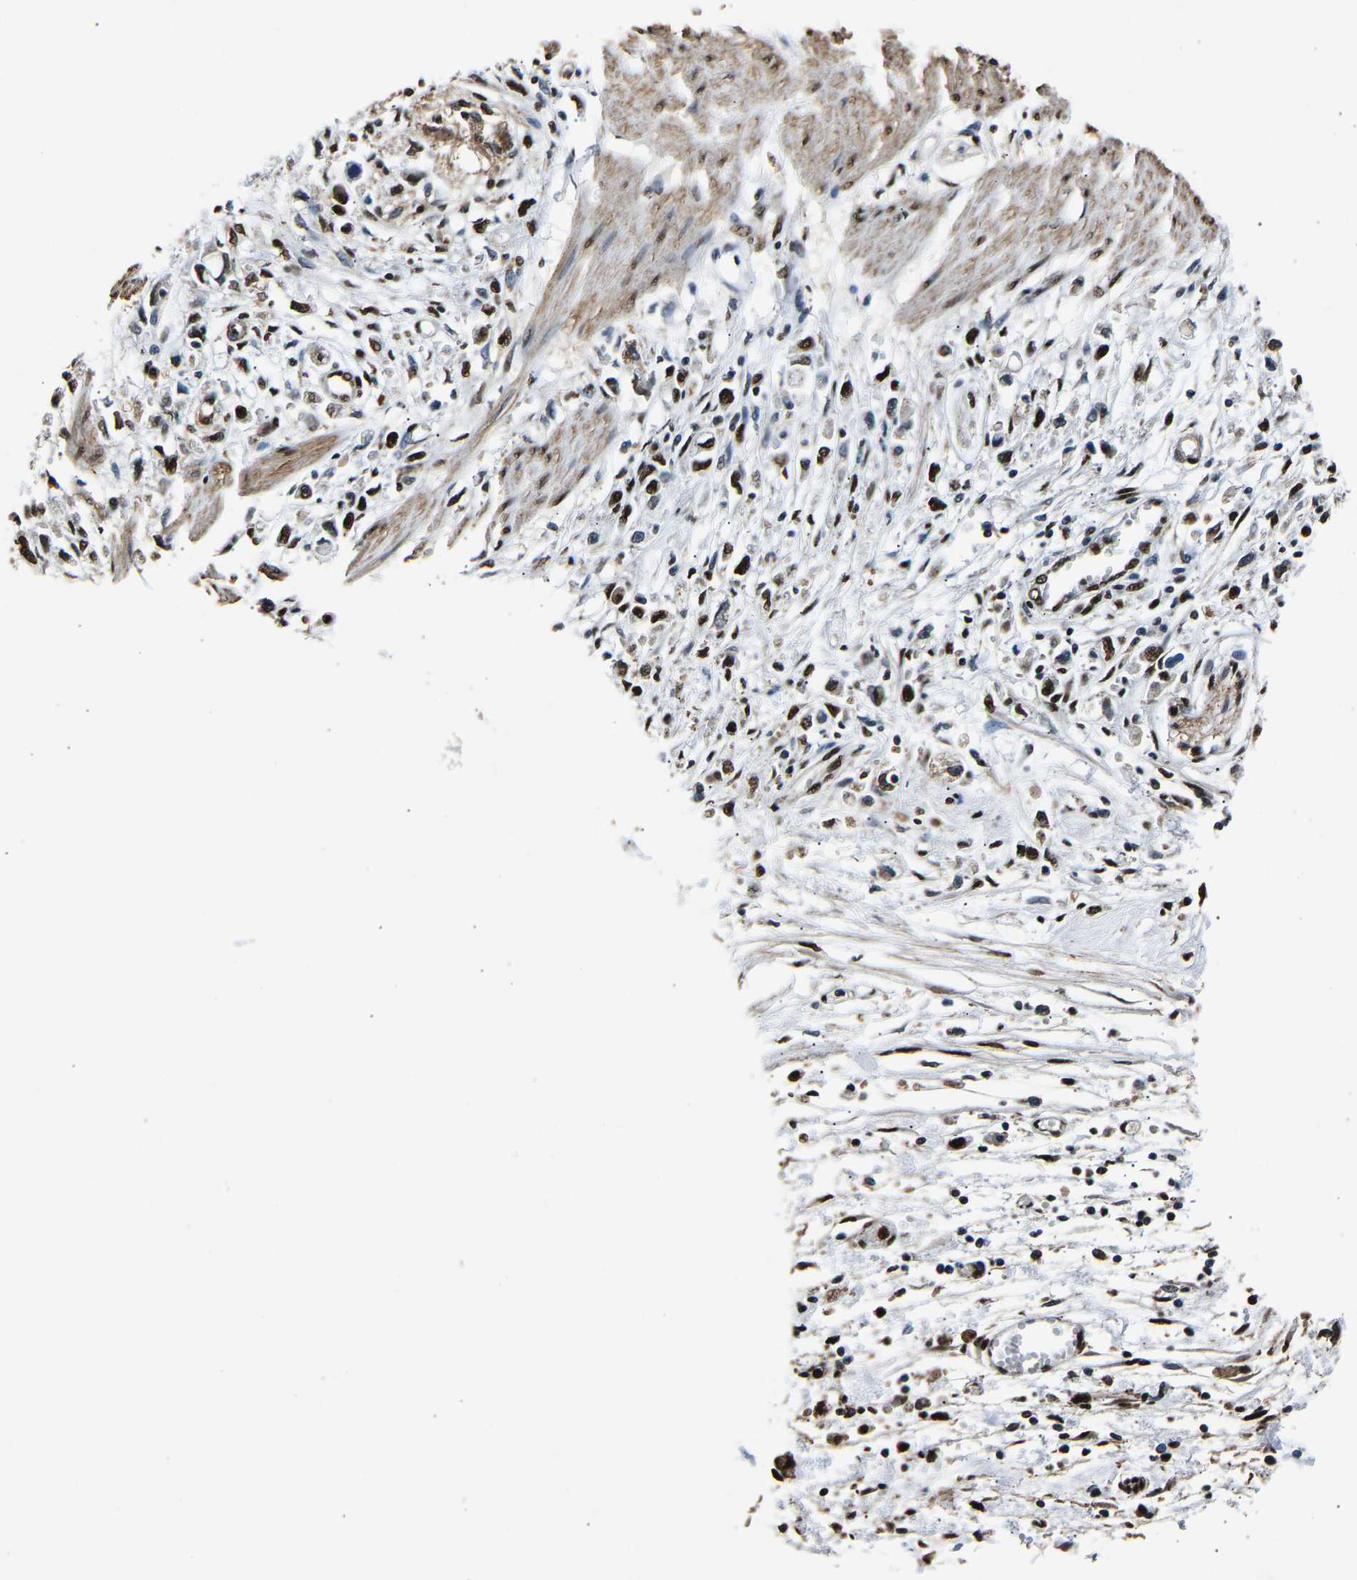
{"staining": {"intensity": "strong", "quantity": ">75%", "location": "nuclear"}, "tissue": "stomach cancer", "cell_type": "Tumor cells", "image_type": "cancer", "snomed": [{"axis": "morphology", "description": "Adenocarcinoma, NOS"}, {"axis": "topography", "description": "Stomach"}], "caption": "This photomicrograph shows IHC staining of human stomach cancer, with high strong nuclear expression in about >75% of tumor cells.", "gene": "SAFB", "patient": {"sex": "female", "age": 59}}